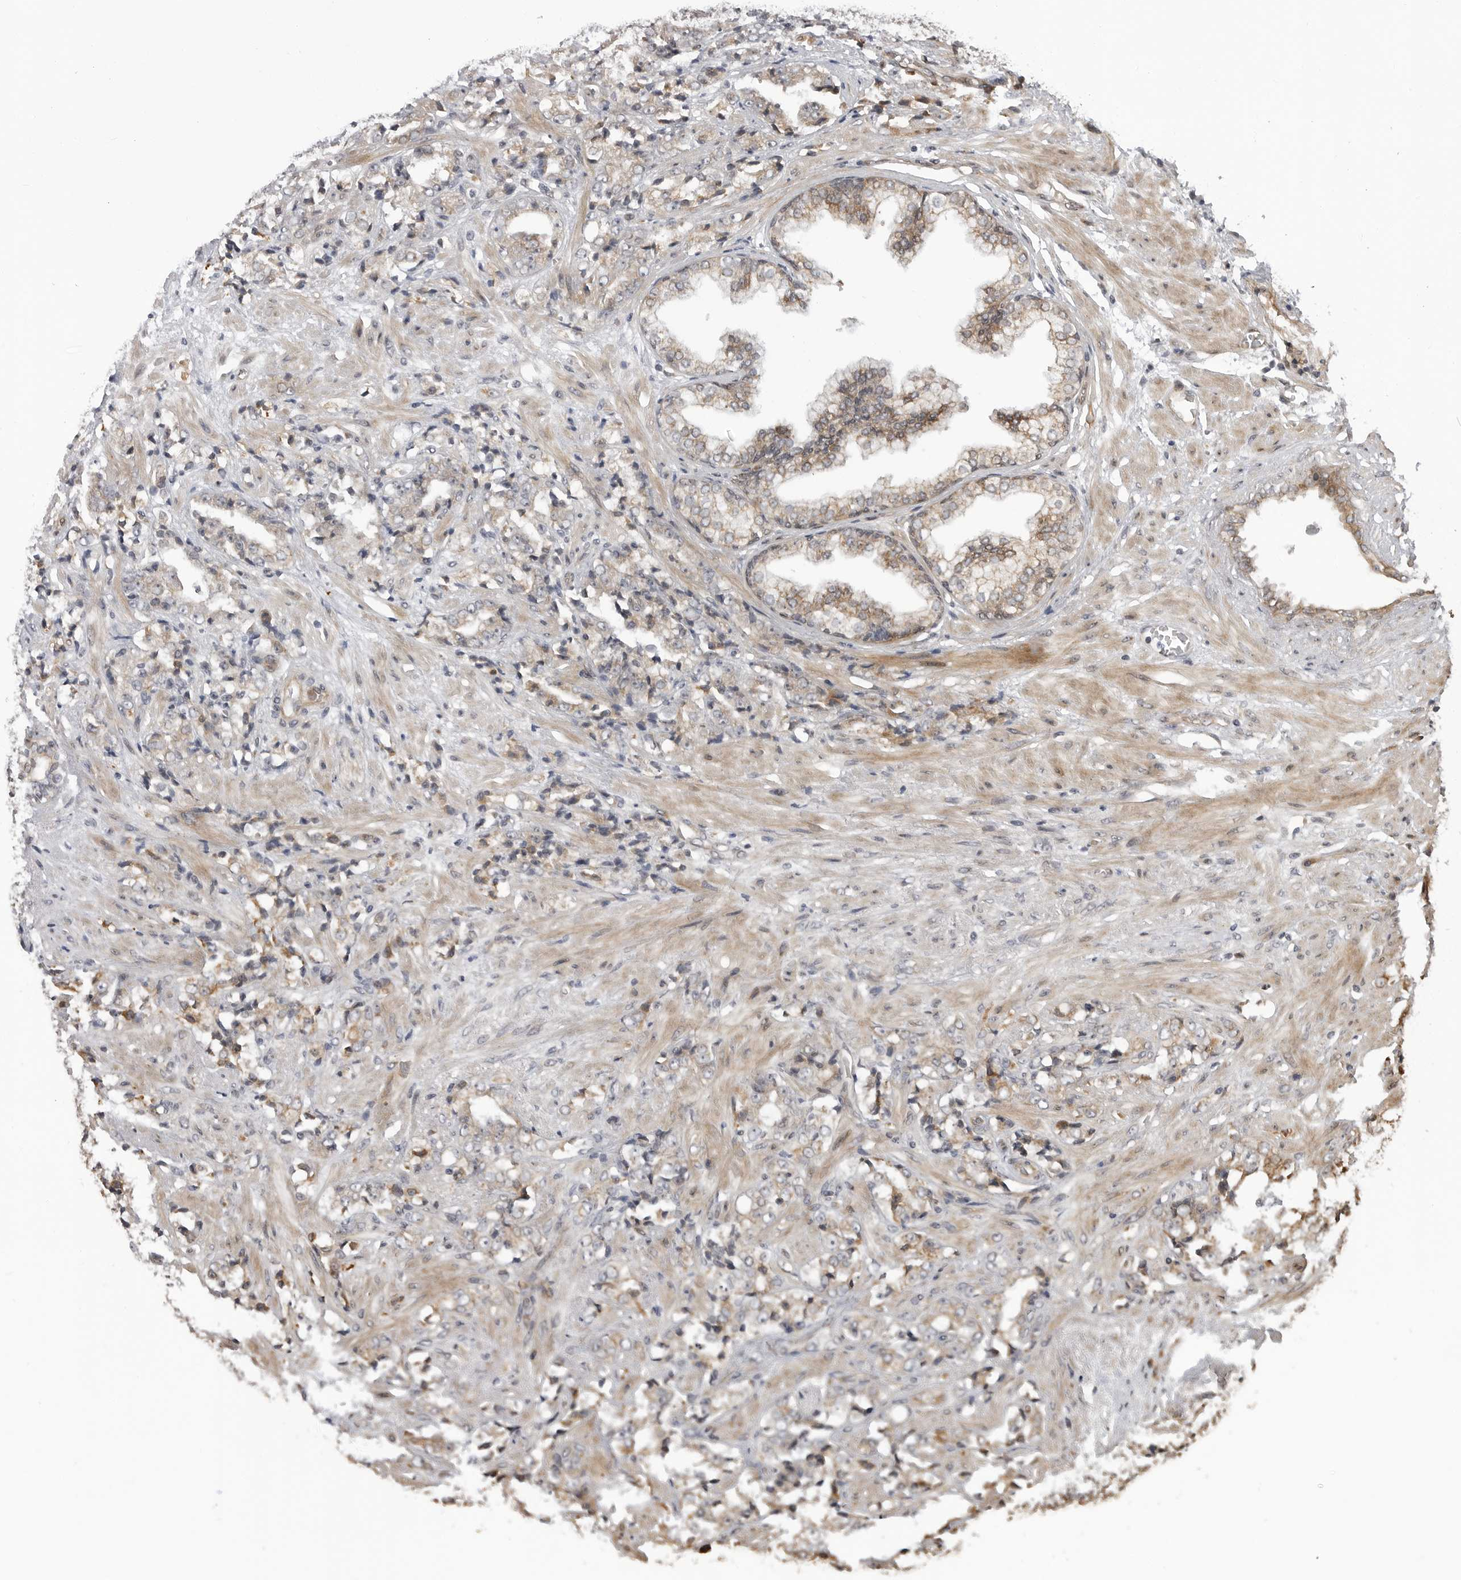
{"staining": {"intensity": "weak", "quantity": "<25%", "location": "cytoplasmic/membranous"}, "tissue": "prostate cancer", "cell_type": "Tumor cells", "image_type": "cancer", "snomed": [{"axis": "morphology", "description": "Adenocarcinoma, High grade"}, {"axis": "topography", "description": "Prostate"}], "caption": "High magnification brightfield microscopy of prostate cancer (adenocarcinoma (high-grade)) stained with DAB (brown) and counterstained with hematoxylin (blue): tumor cells show no significant staining.", "gene": "LRRC45", "patient": {"sex": "male", "age": 71}}